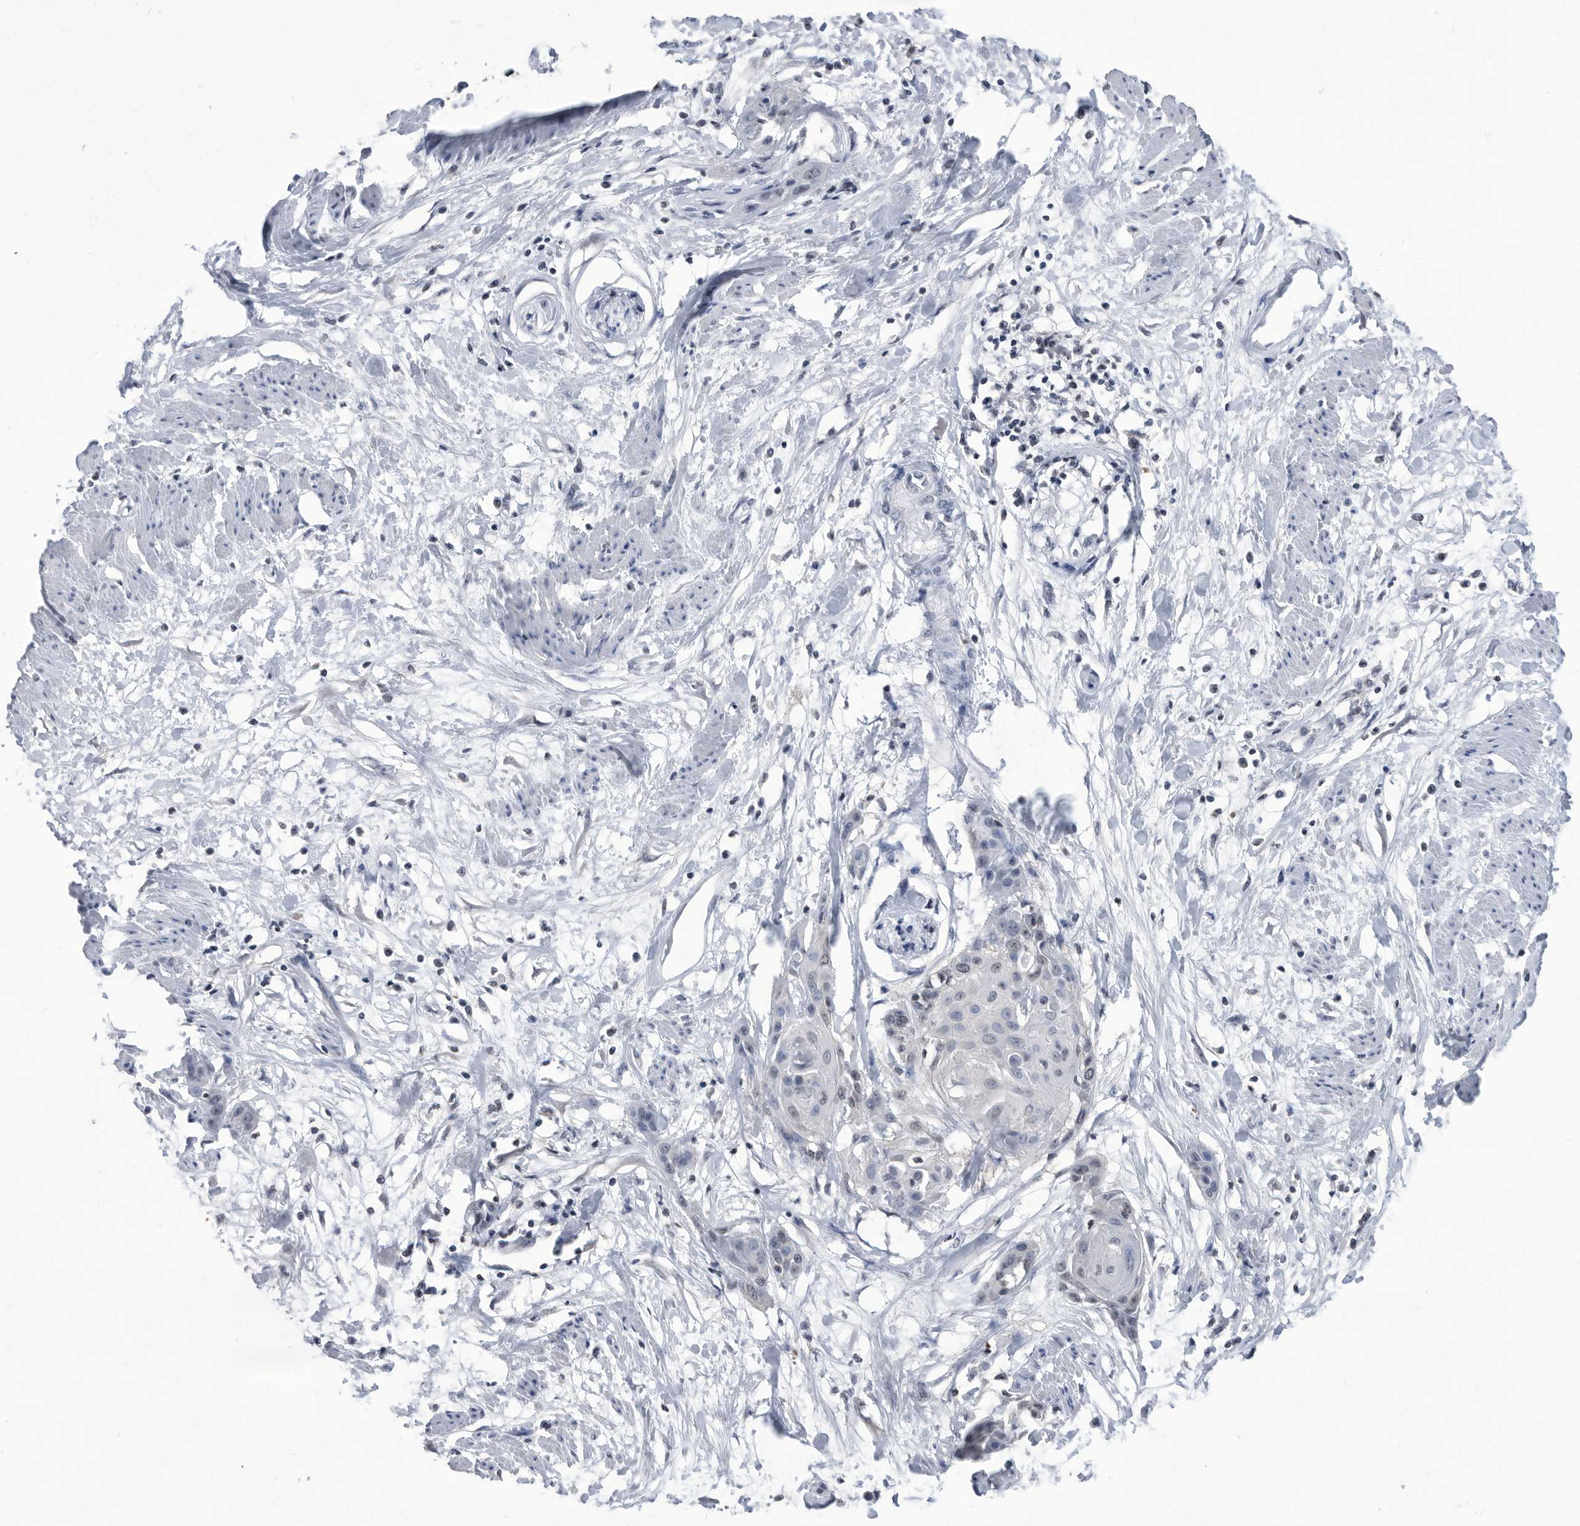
{"staining": {"intensity": "negative", "quantity": "none", "location": "none"}, "tissue": "cervical cancer", "cell_type": "Tumor cells", "image_type": "cancer", "snomed": [{"axis": "morphology", "description": "Squamous cell carcinoma, NOS"}, {"axis": "topography", "description": "Cervix"}], "caption": "Immunohistochemical staining of human squamous cell carcinoma (cervical) demonstrates no significant staining in tumor cells.", "gene": "TSTD1", "patient": {"sex": "female", "age": 57}}